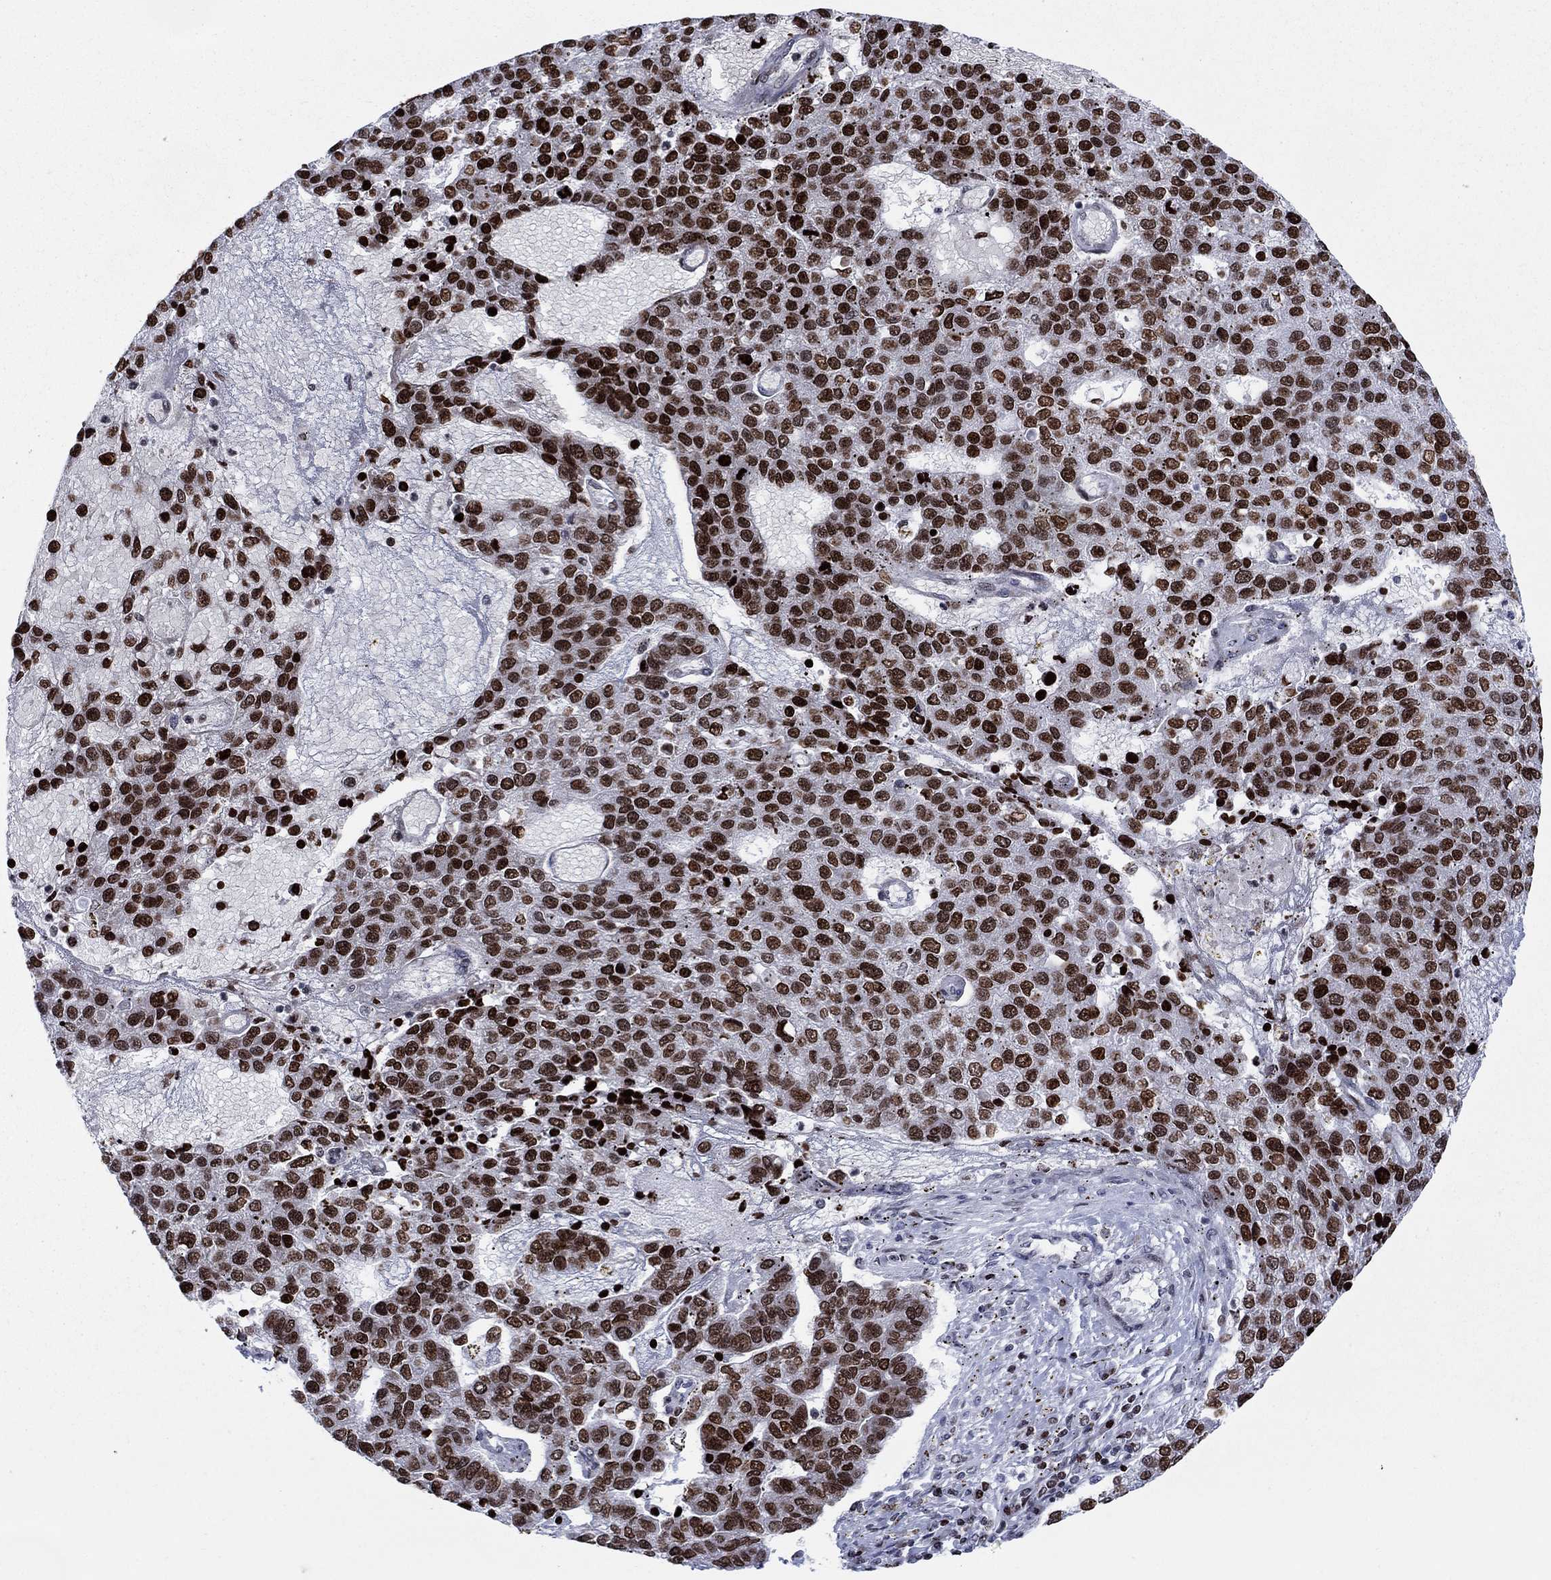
{"staining": {"intensity": "strong", "quantity": "25%-75%", "location": "nuclear"}, "tissue": "pancreatic cancer", "cell_type": "Tumor cells", "image_type": "cancer", "snomed": [{"axis": "morphology", "description": "Adenocarcinoma, NOS"}, {"axis": "topography", "description": "Pancreas"}], "caption": "Immunohistochemical staining of human adenocarcinoma (pancreatic) demonstrates high levels of strong nuclear protein expression in about 25%-75% of tumor cells.", "gene": "HMGA1", "patient": {"sex": "female", "age": 61}}